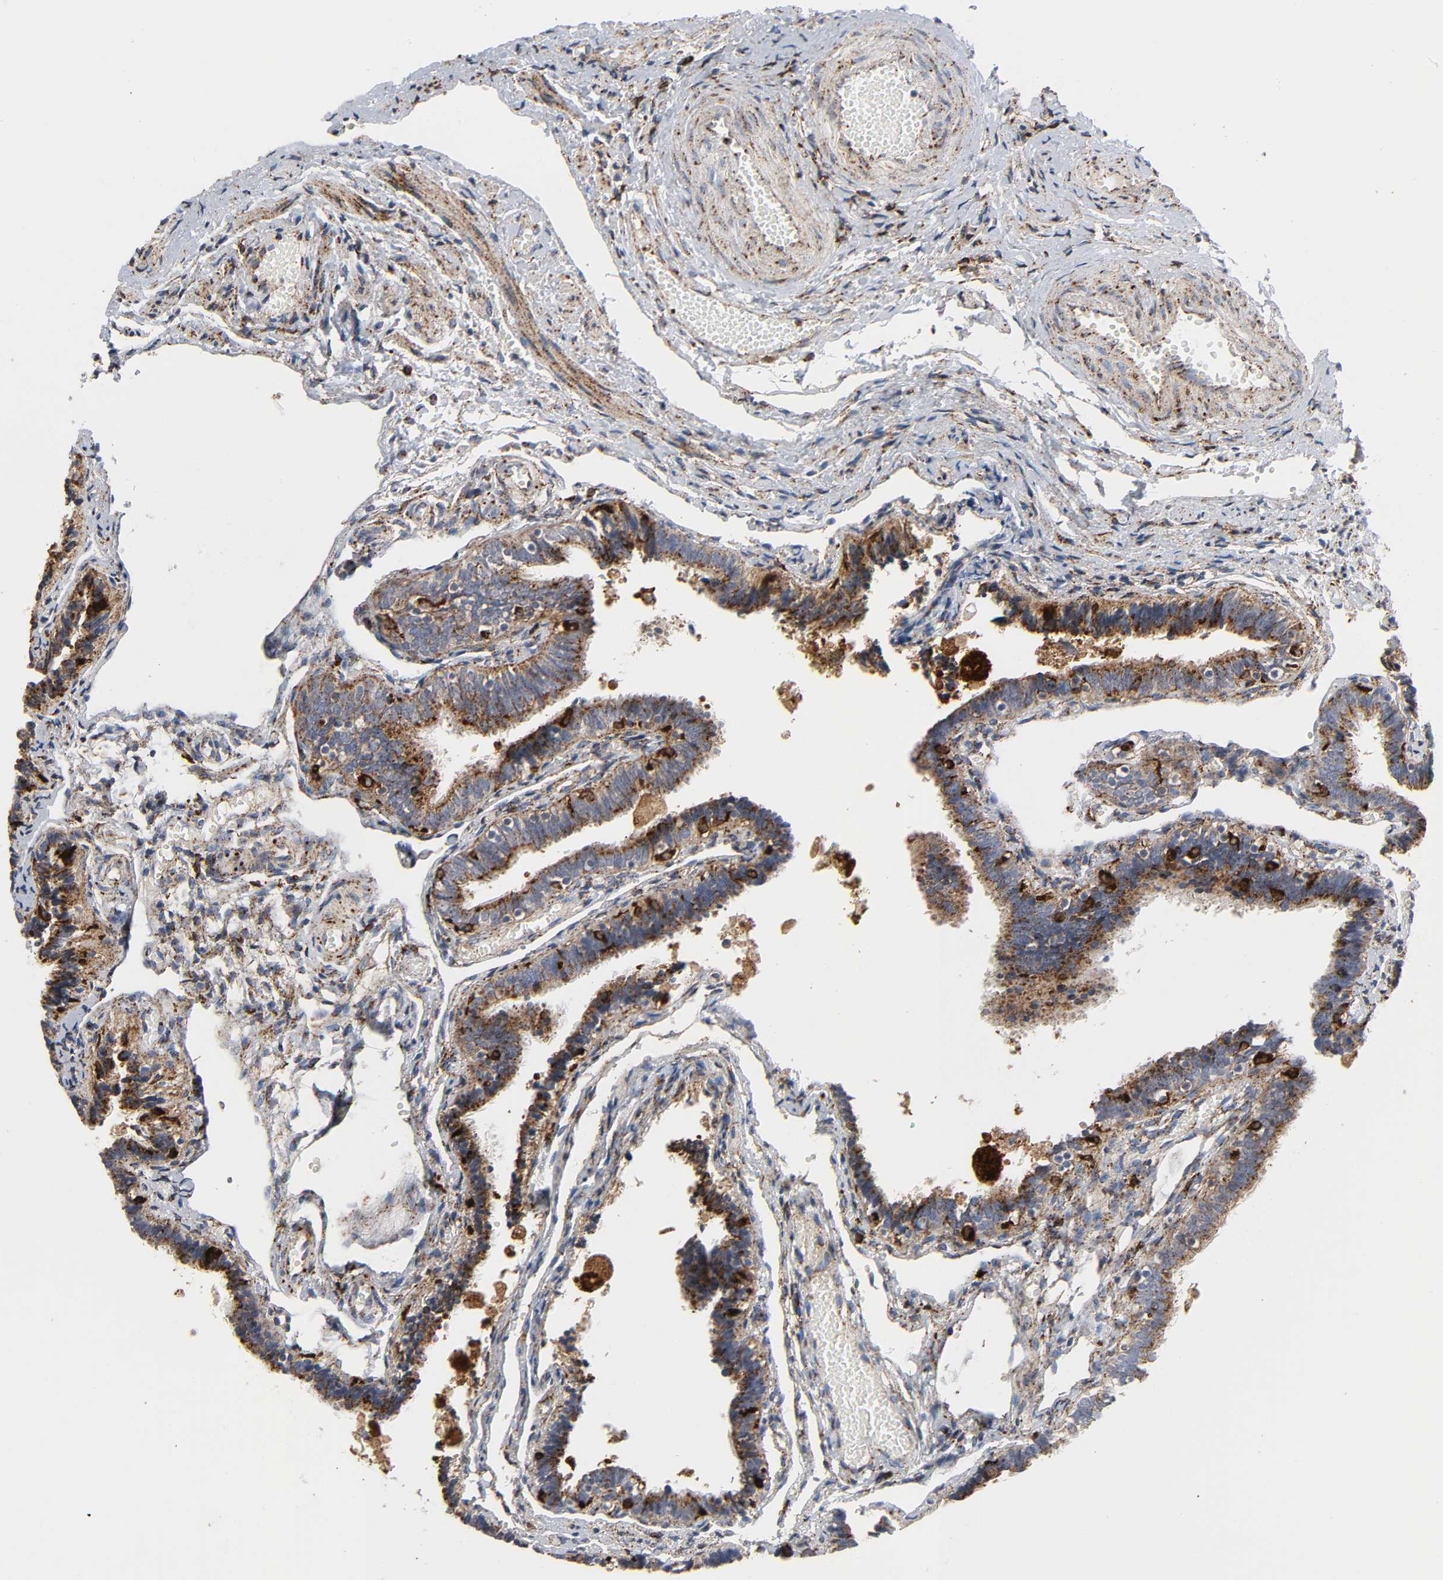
{"staining": {"intensity": "strong", "quantity": ">75%", "location": "cytoplasmic/membranous"}, "tissue": "fallopian tube", "cell_type": "Glandular cells", "image_type": "normal", "snomed": [{"axis": "morphology", "description": "Normal tissue, NOS"}, {"axis": "topography", "description": "Fallopian tube"}], "caption": "The micrograph shows staining of unremarkable fallopian tube, revealing strong cytoplasmic/membranous protein expression (brown color) within glandular cells. (Stains: DAB in brown, nuclei in blue, Microscopy: brightfield microscopy at high magnification).", "gene": "PSAP", "patient": {"sex": "female", "age": 46}}